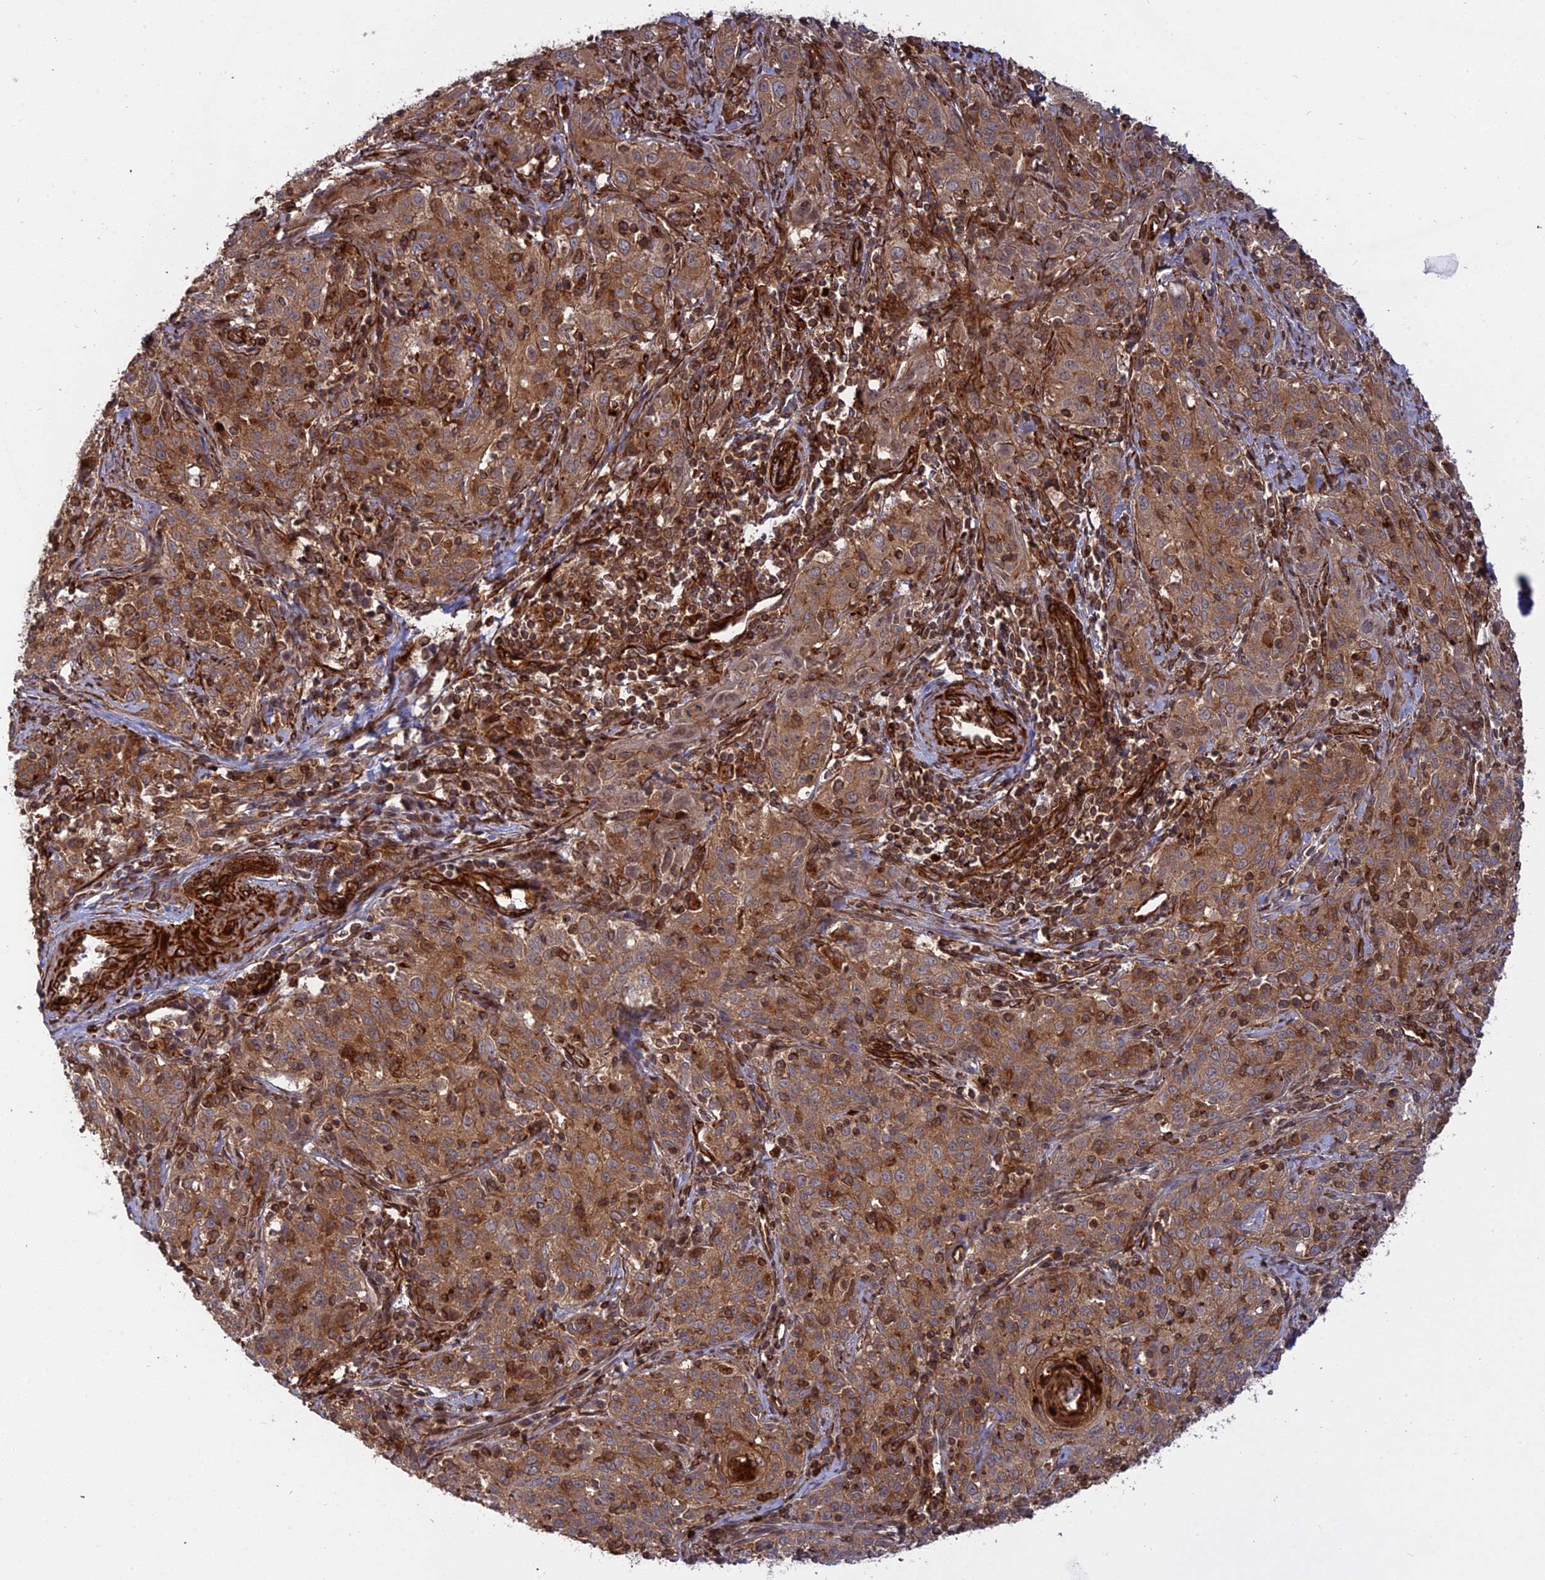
{"staining": {"intensity": "moderate", "quantity": ">75%", "location": "cytoplasmic/membranous"}, "tissue": "cervical cancer", "cell_type": "Tumor cells", "image_type": "cancer", "snomed": [{"axis": "morphology", "description": "Squamous cell carcinoma, NOS"}, {"axis": "topography", "description": "Cervix"}], "caption": "Protein expression analysis of human squamous cell carcinoma (cervical) reveals moderate cytoplasmic/membranous staining in approximately >75% of tumor cells.", "gene": "PHLDB3", "patient": {"sex": "female", "age": 57}}